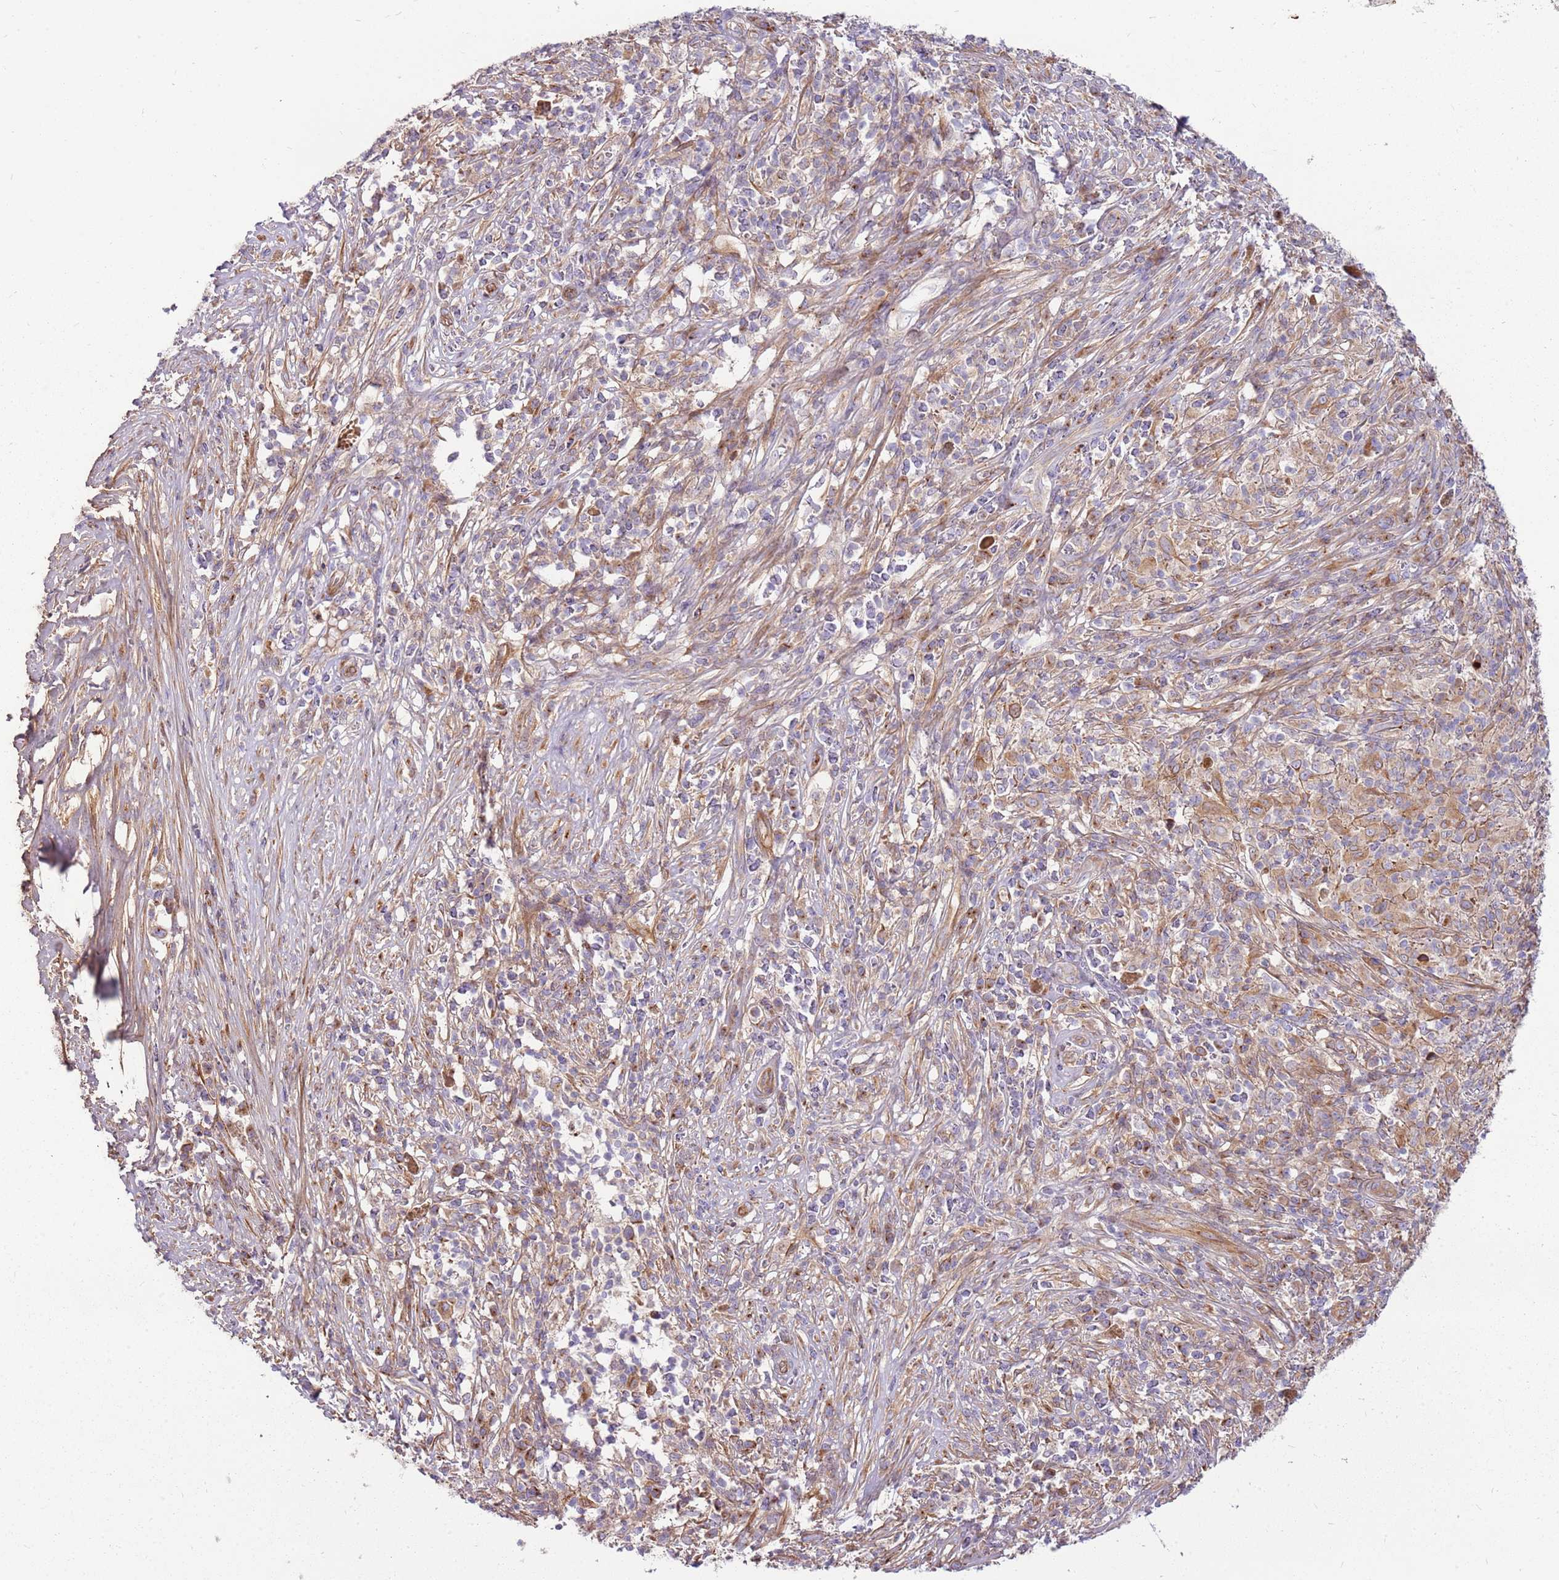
{"staining": {"intensity": "moderate", "quantity": "25%-75%", "location": "cytoplasmic/membranous"}, "tissue": "melanoma", "cell_type": "Tumor cells", "image_type": "cancer", "snomed": [{"axis": "morphology", "description": "Malignant melanoma, NOS"}, {"axis": "topography", "description": "Skin"}], "caption": "The immunohistochemical stain labels moderate cytoplasmic/membranous positivity in tumor cells of malignant melanoma tissue.", "gene": "EMC1", "patient": {"sex": "male", "age": 66}}